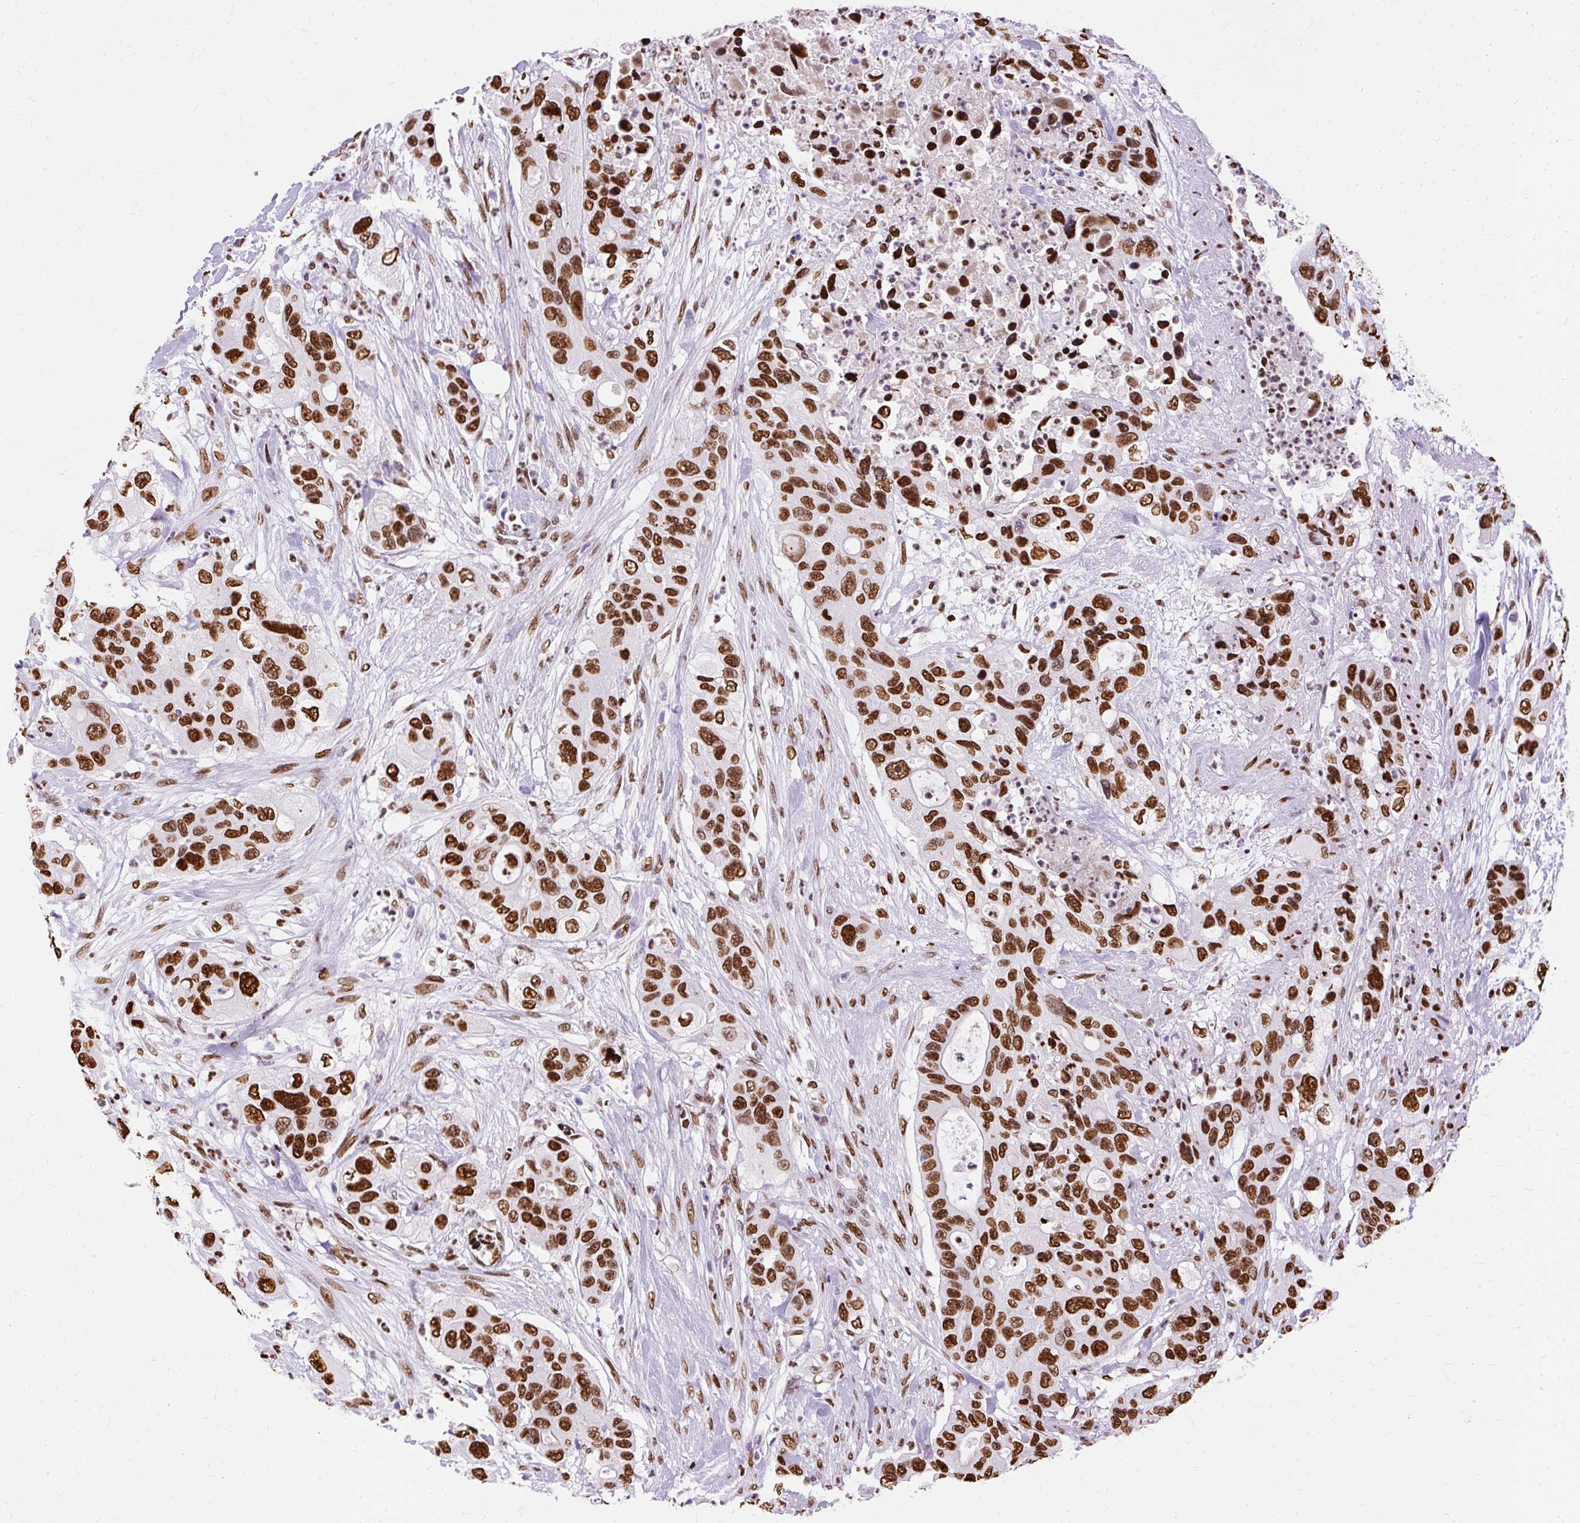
{"staining": {"intensity": "strong", "quantity": ">75%", "location": "nuclear"}, "tissue": "pancreatic cancer", "cell_type": "Tumor cells", "image_type": "cancer", "snomed": [{"axis": "morphology", "description": "Adenocarcinoma, NOS"}, {"axis": "topography", "description": "Pancreas"}], "caption": "Immunohistochemistry of human pancreatic cancer displays high levels of strong nuclear staining in approximately >75% of tumor cells.", "gene": "TMEM184C", "patient": {"sex": "female", "age": 71}}